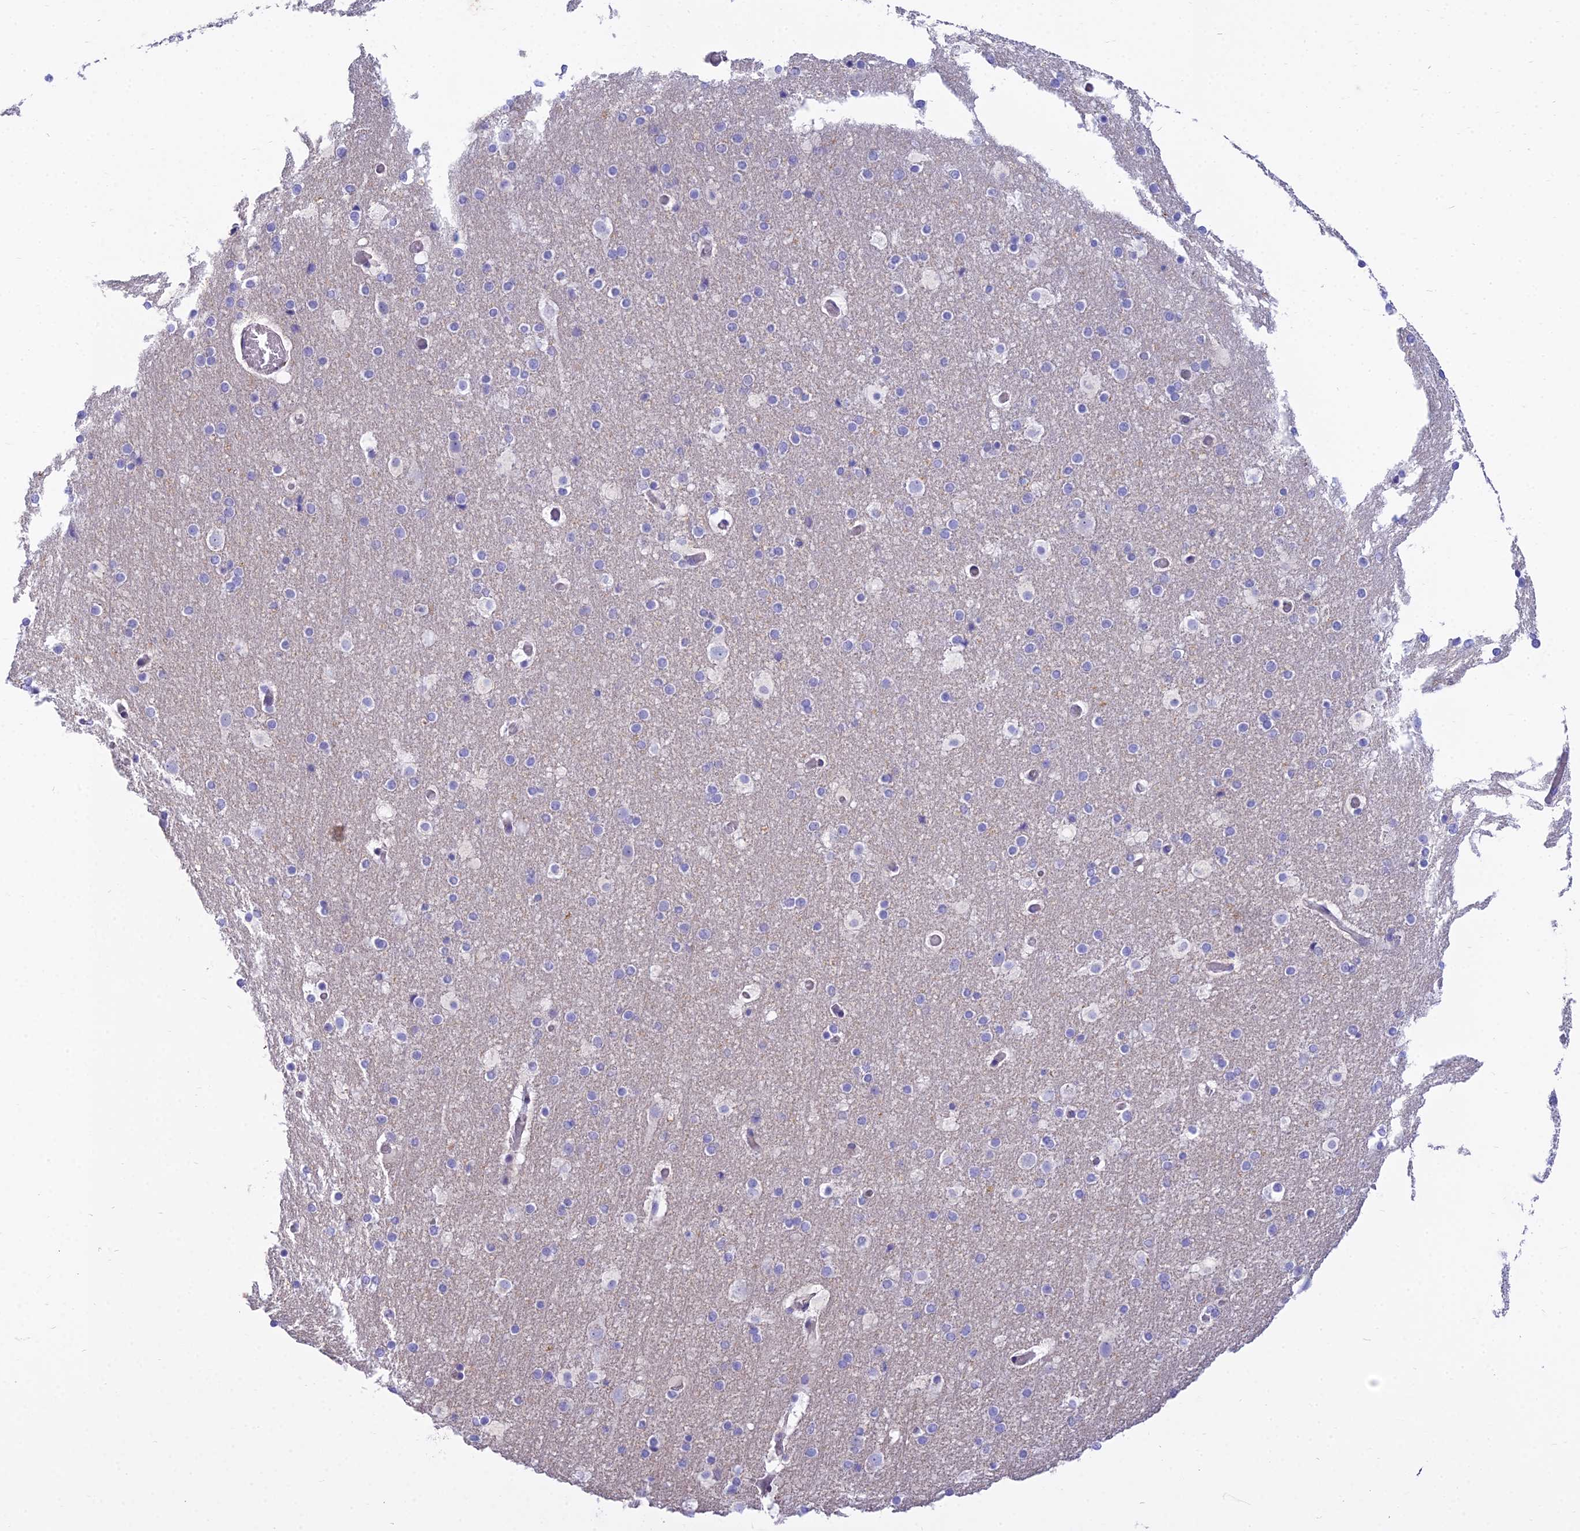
{"staining": {"intensity": "negative", "quantity": "none", "location": "none"}, "tissue": "cerebral cortex", "cell_type": "Endothelial cells", "image_type": "normal", "snomed": [{"axis": "morphology", "description": "Normal tissue, NOS"}, {"axis": "topography", "description": "Cerebral cortex"}], "caption": "A histopathology image of cerebral cortex stained for a protein demonstrates no brown staining in endothelial cells. The staining was performed using DAB to visualize the protein expression in brown, while the nuclei were stained in blue with hematoxylin (Magnification: 20x).", "gene": "SMIM24", "patient": {"sex": "male", "age": 57}}